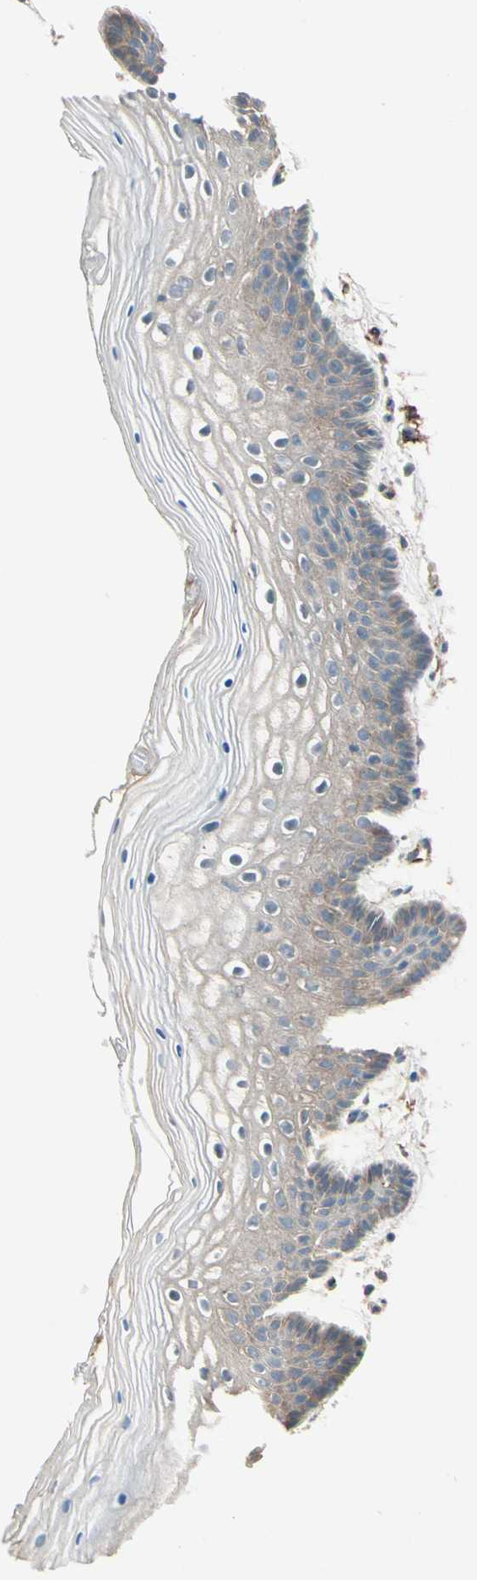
{"staining": {"intensity": "weak", "quantity": "<25%", "location": "cytoplasmic/membranous"}, "tissue": "vagina", "cell_type": "Squamous epithelial cells", "image_type": "normal", "snomed": [{"axis": "morphology", "description": "Normal tissue, NOS"}, {"axis": "topography", "description": "Vagina"}], "caption": "Immunohistochemical staining of benign vagina displays no significant positivity in squamous epithelial cells.", "gene": "CALD1", "patient": {"sex": "female", "age": 46}}